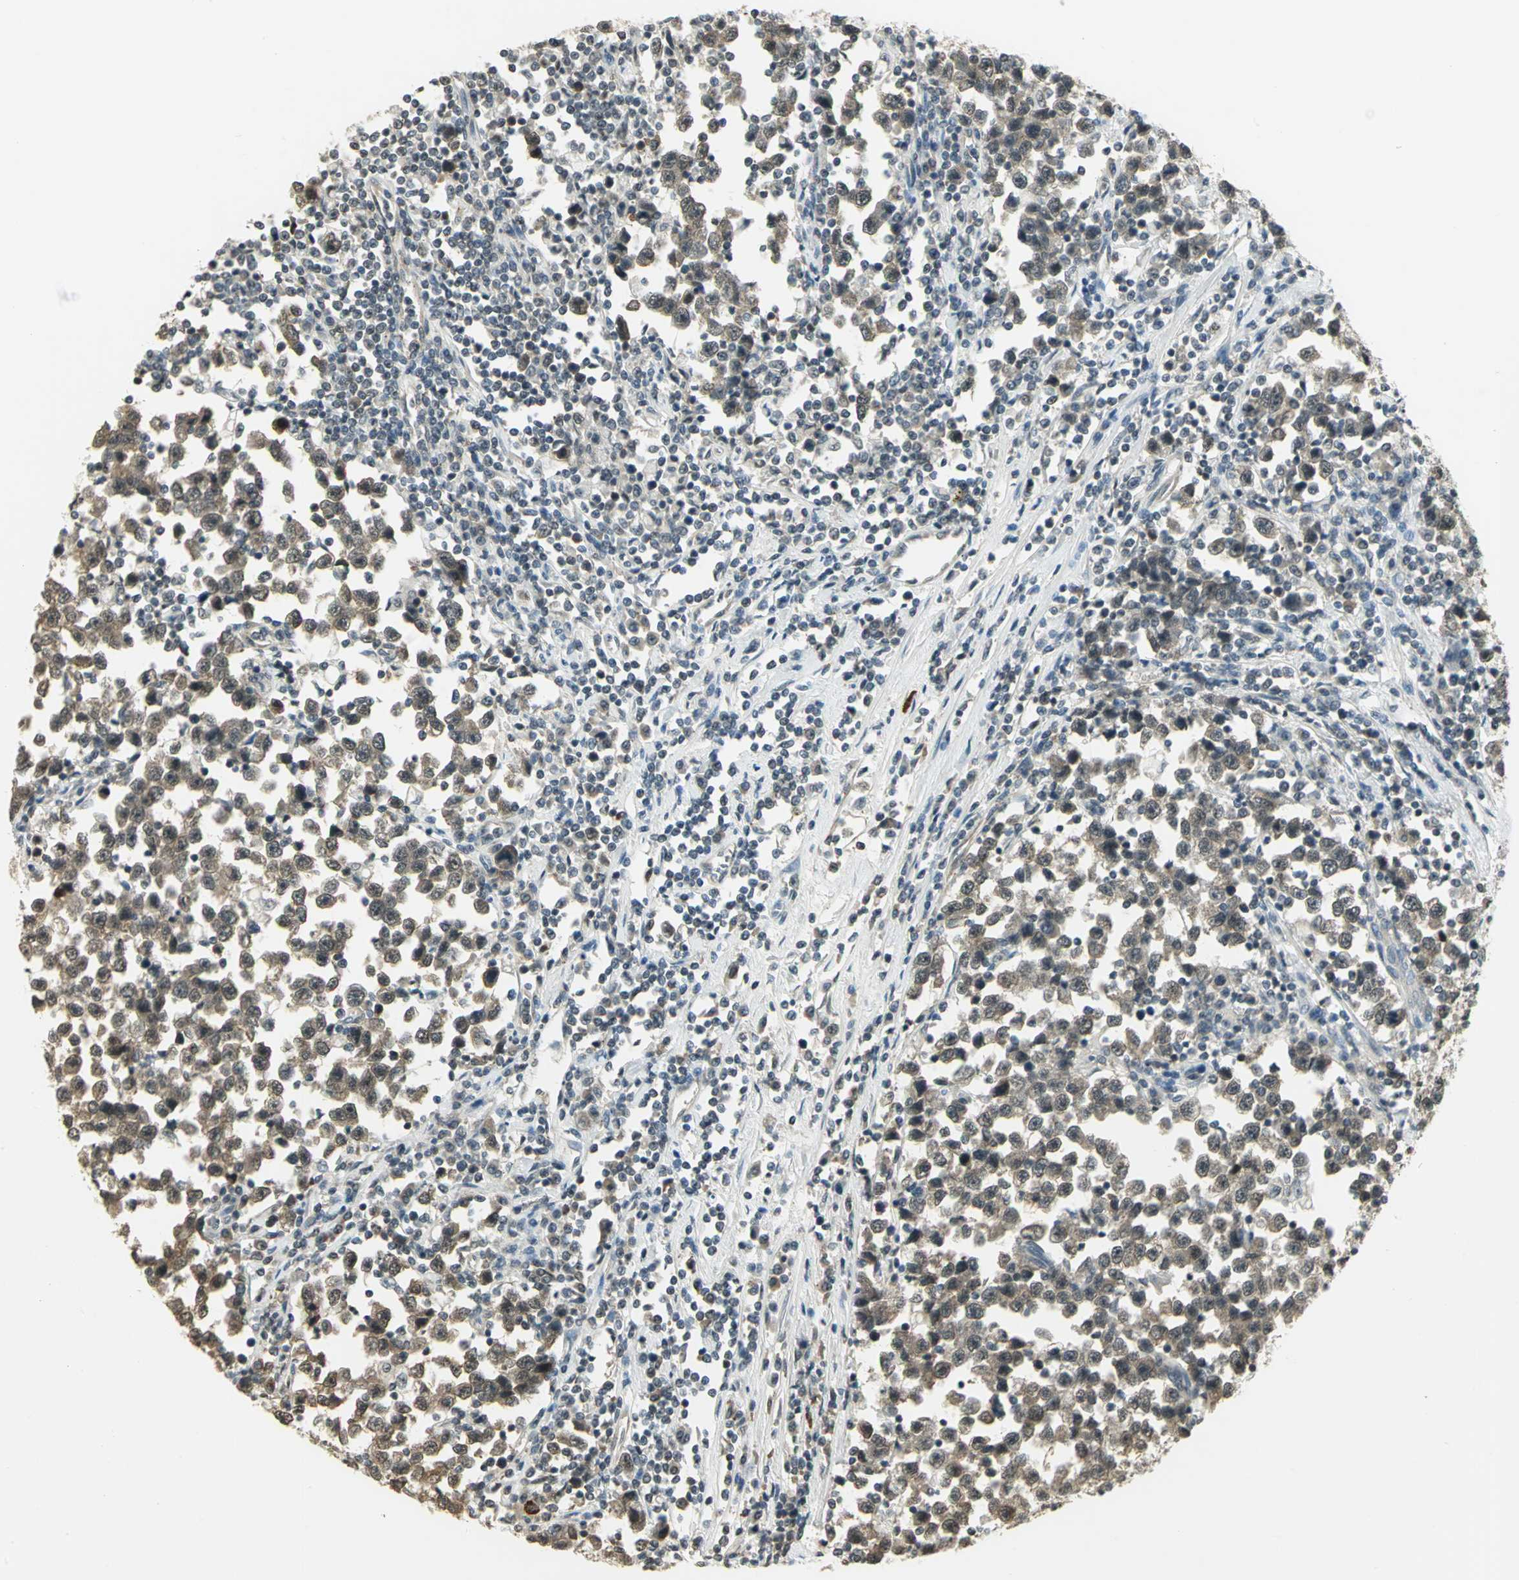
{"staining": {"intensity": "weak", "quantity": ">75%", "location": "cytoplasmic/membranous"}, "tissue": "testis cancer", "cell_type": "Tumor cells", "image_type": "cancer", "snomed": [{"axis": "morphology", "description": "Seminoma, NOS"}, {"axis": "topography", "description": "Testis"}], "caption": "An immunohistochemistry (IHC) image of tumor tissue is shown. Protein staining in brown shows weak cytoplasmic/membranous positivity in seminoma (testis) within tumor cells. (DAB (3,3'-diaminobenzidine) IHC with brightfield microscopy, high magnification).", "gene": "CDC34", "patient": {"sex": "male", "age": 43}}